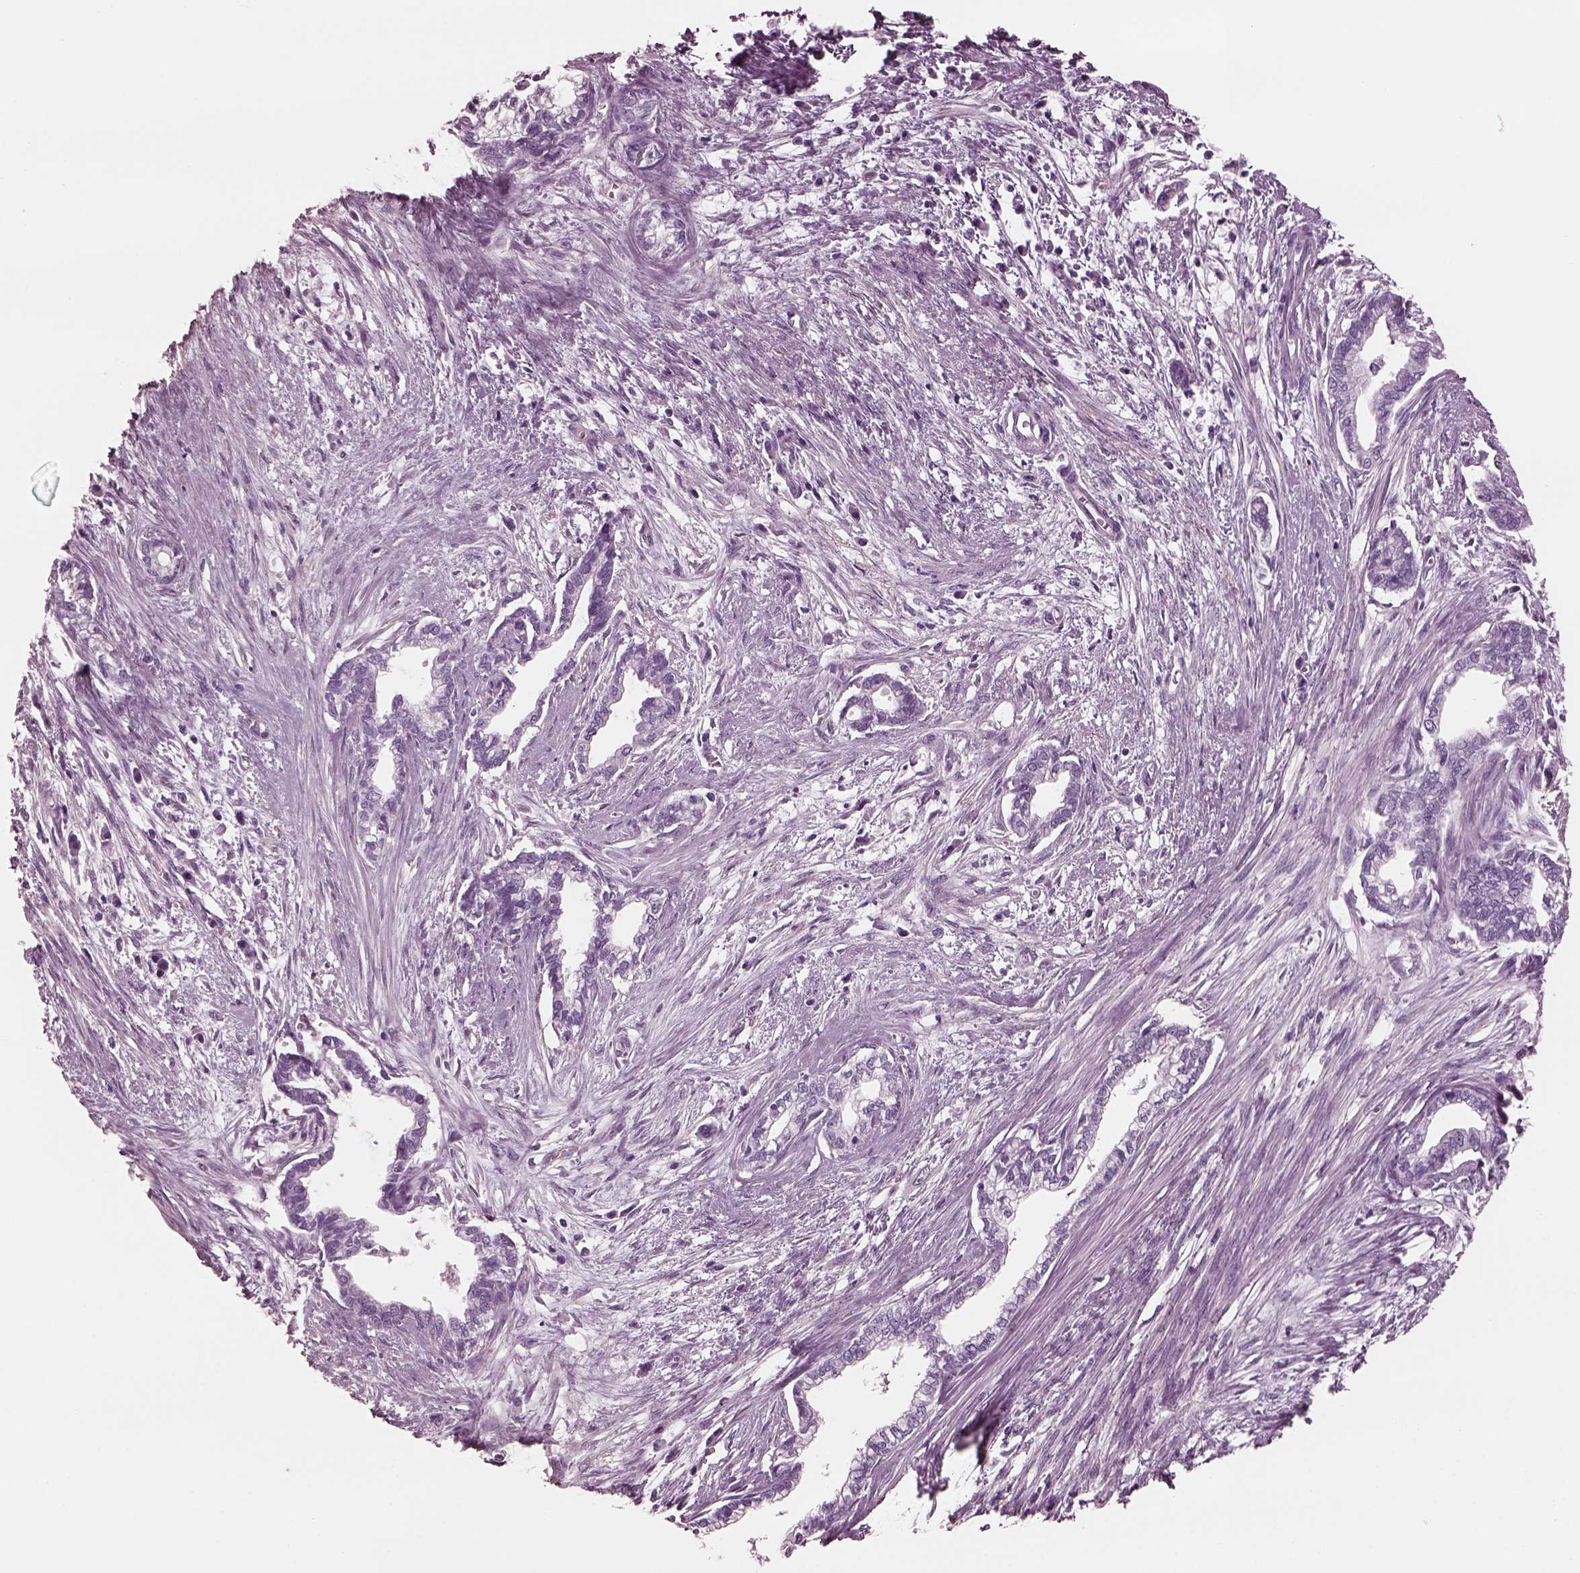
{"staining": {"intensity": "negative", "quantity": "none", "location": "none"}, "tissue": "cervical cancer", "cell_type": "Tumor cells", "image_type": "cancer", "snomed": [{"axis": "morphology", "description": "Adenocarcinoma, NOS"}, {"axis": "topography", "description": "Cervix"}], "caption": "Immunohistochemistry photomicrograph of adenocarcinoma (cervical) stained for a protein (brown), which demonstrates no staining in tumor cells. Brightfield microscopy of immunohistochemistry stained with DAB (brown) and hematoxylin (blue), captured at high magnification.", "gene": "CGA", "patient": {"sex": "female", "age": 62}}